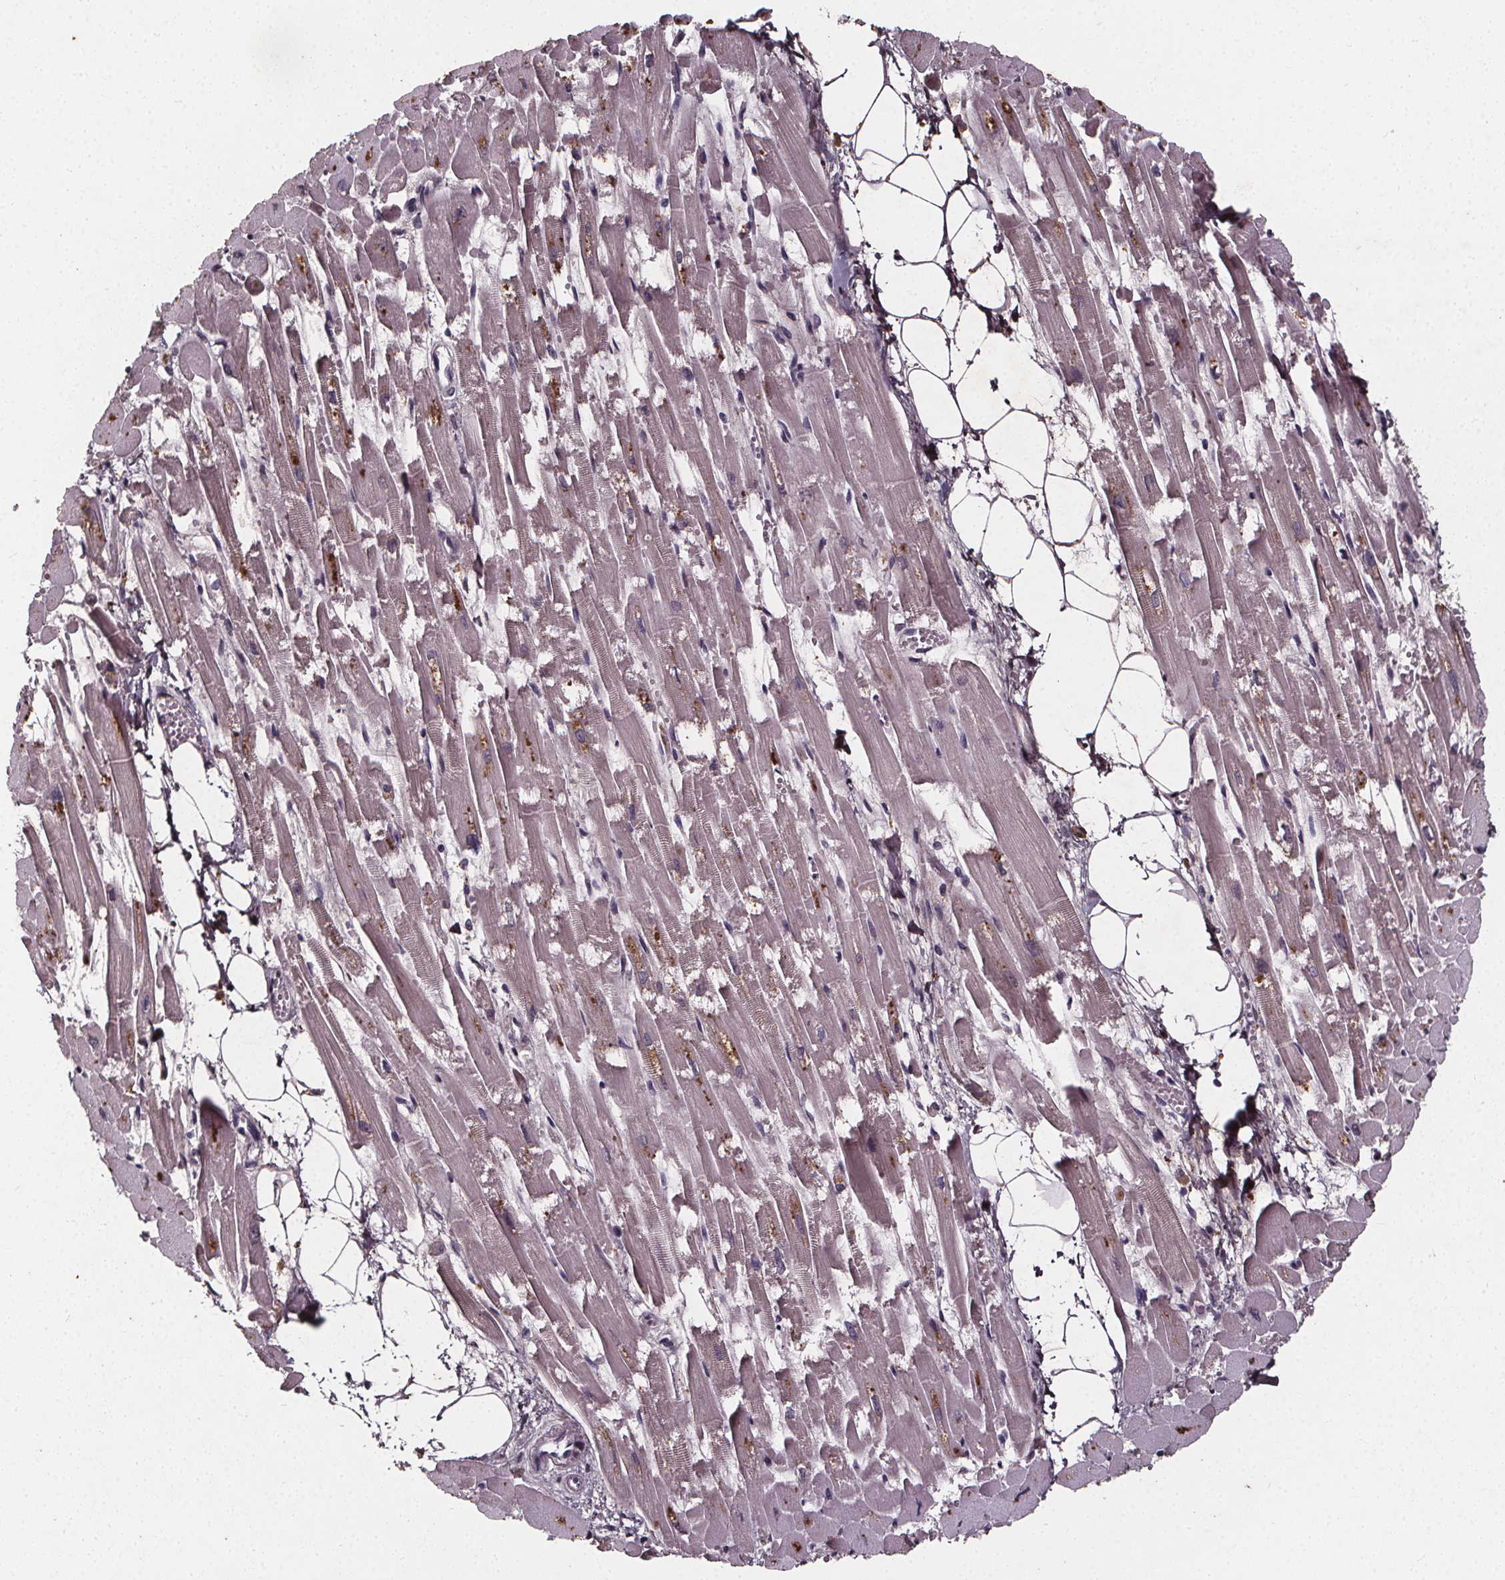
{"staining": {"intensity": "moderate", "quantity": "<25%", "location": "cytoplasmic/membranous"}, "tissue": "heart muscle", "cell_type": "Cardiomyocytes", "image_type": "normal", "snomed": [{"axis": "morphology", "description": "Normal tissue, NOS"}, {"axis": "topography", "description": "Heart"}], "caption": "Human heart muscle stained for a protein (brown) reveals moderate cytoplasmic/membranous positive positivity in approximately <25% of cardiomyocytes.", "gene": "SPAG8", "patient": {"sex": "female", "age": 52}}